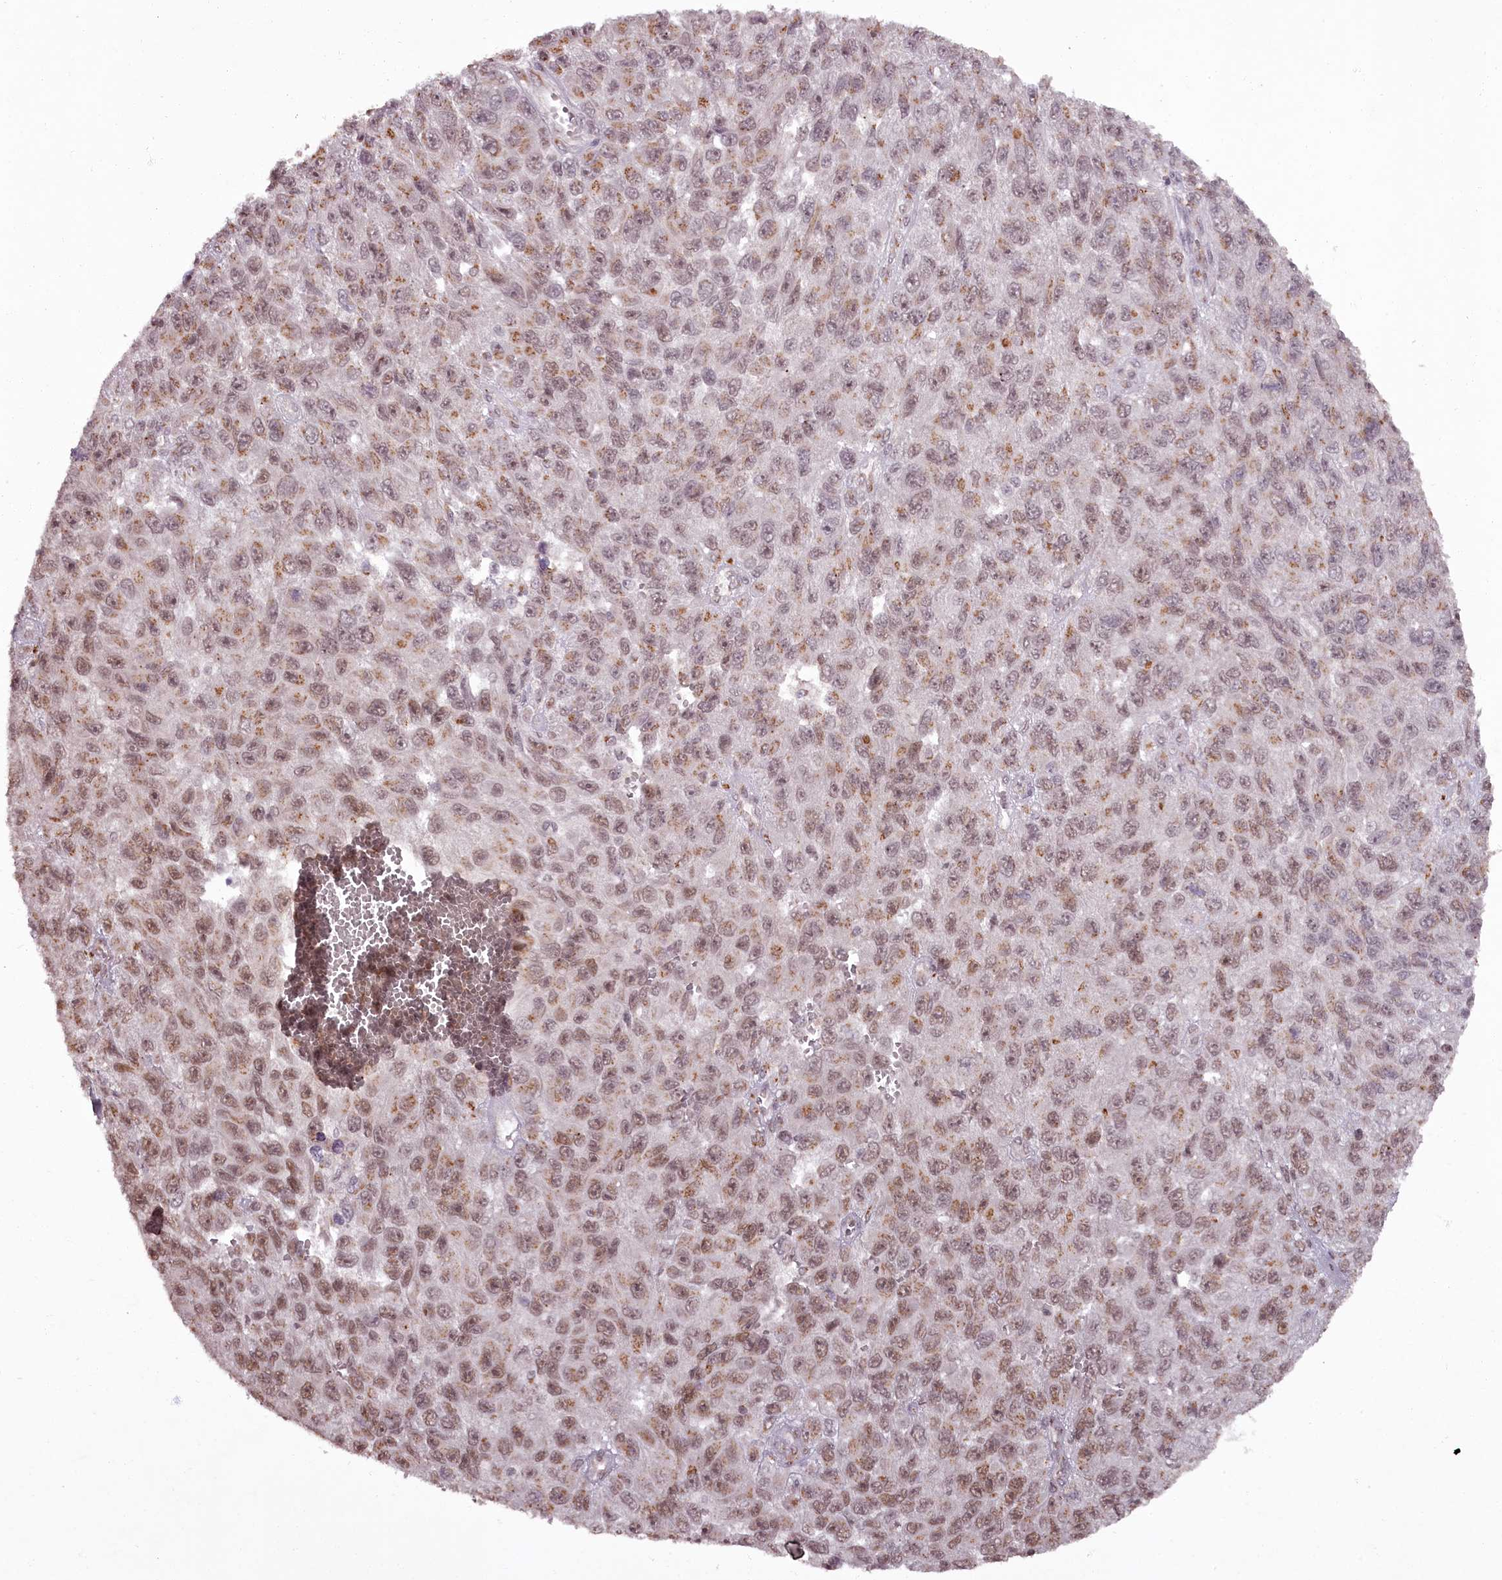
{"staining": {"intensity": "moderate", "quantity": "25%-75%", "location": "nuclear"}, "tissue": "melanoma", "cell_type": "Tumor cells", "image_type": "cancer", "snomed": [{"axis": "morphology", "description": "Normal tissue, NOS"}, {"axis": "morphology", "description": "Malignant melanoma, NOS"}, {"axis": "topography", "description": "Skin"}], "caption": "Melanoma stained with DAB (3,3'-diaminobenzidine) immunohistochemistry demonstrates medium levels of moderate nuclear expression in about 25%-75% of tumor cells.", "gene": "CEP83", "patient": {"sex": "female", "age": 96}}